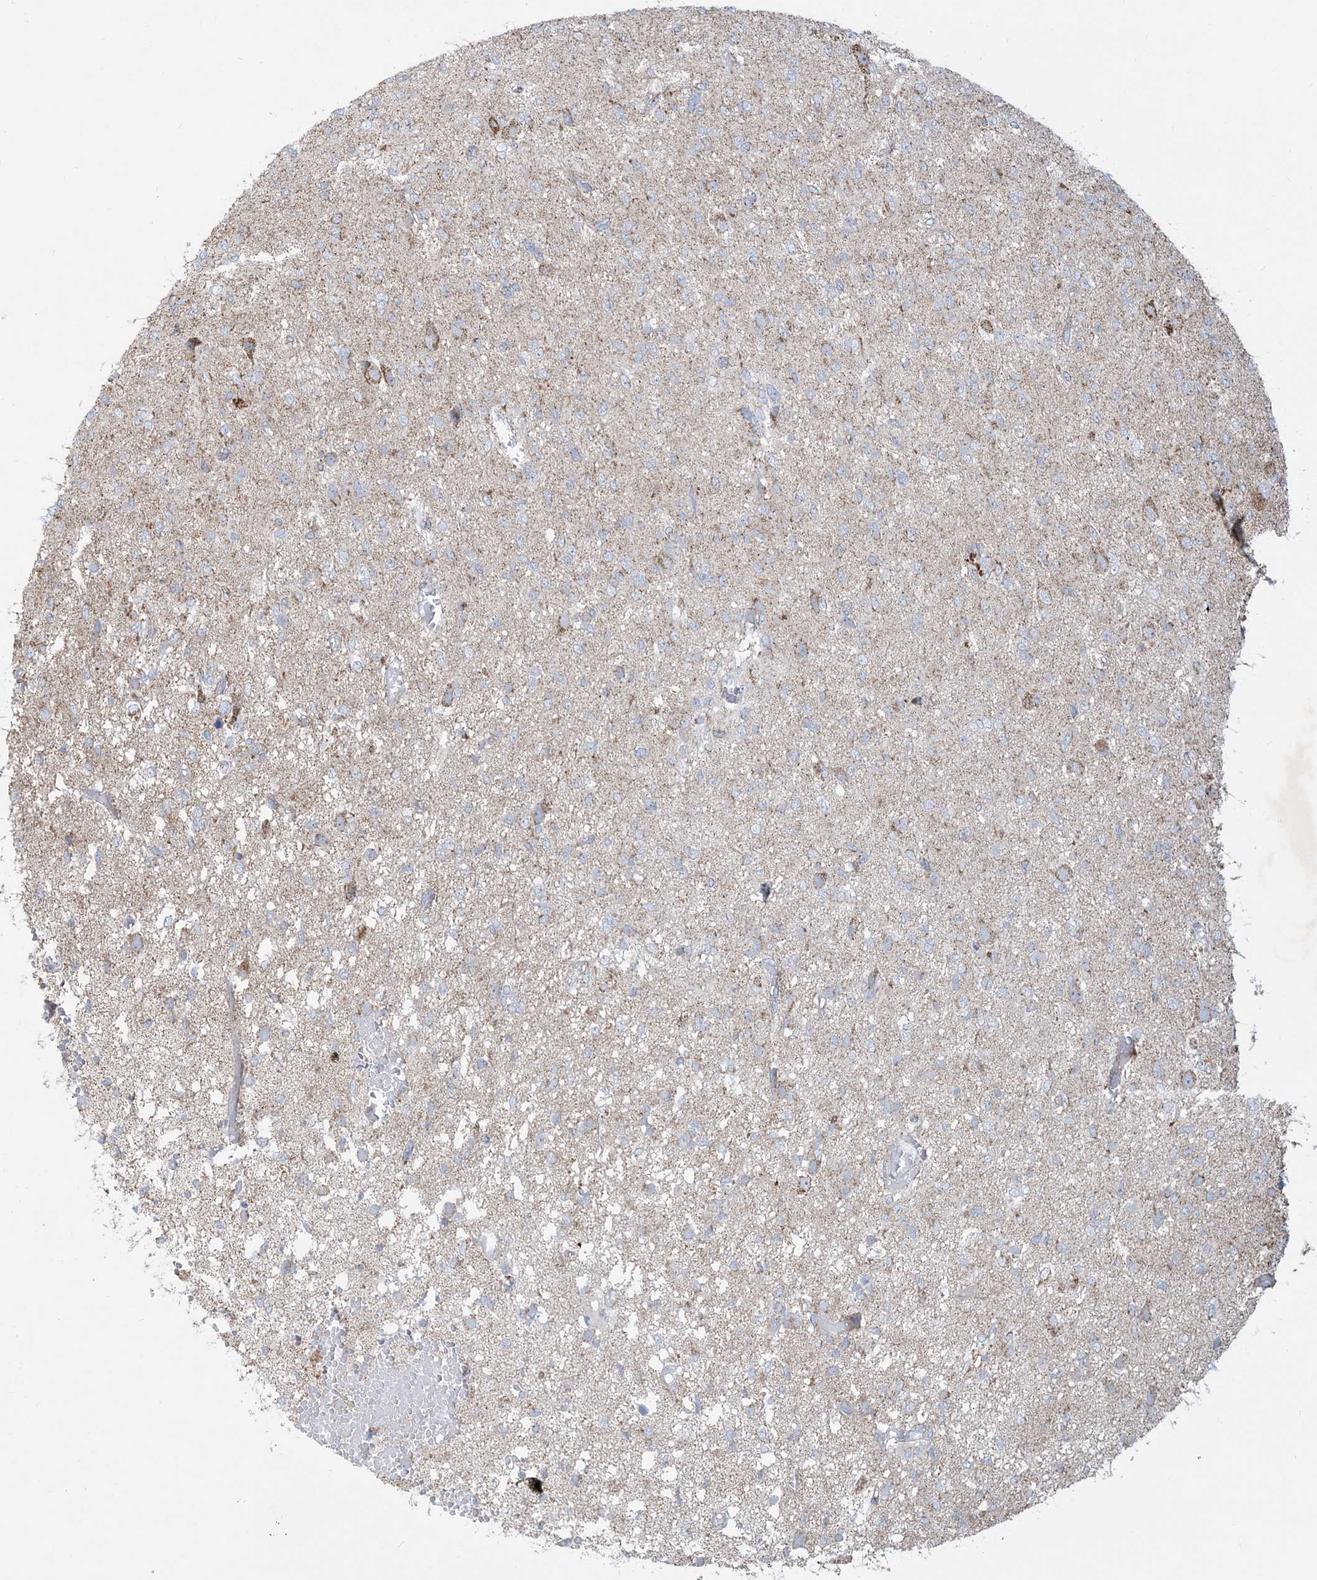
{"staining": {"intensity": "moderate", "quantity": "<25%", "location": "cytoplasmic/membranous"}, "tissue": "glioma", "cell_type": "Tumor cells", "image_type": "cancer", "snomed": [{"axis": "morphology", "description": "Glioma, malignant, High grade"}, {"axis": "topography", "description": "Brain"}], "caption": "Protein expression analysis of high-grade glioma (malignant) shows moderate cytoplasmic/membranous expression in approximately <25% of tumor cells. The protein of interest is stained brown, and the nuclei are stained in blue (DAB IHC with brightfield microscopy, high magnification).", "gene": "BEND4", "patient": {"sex": "female", "age": 59}}